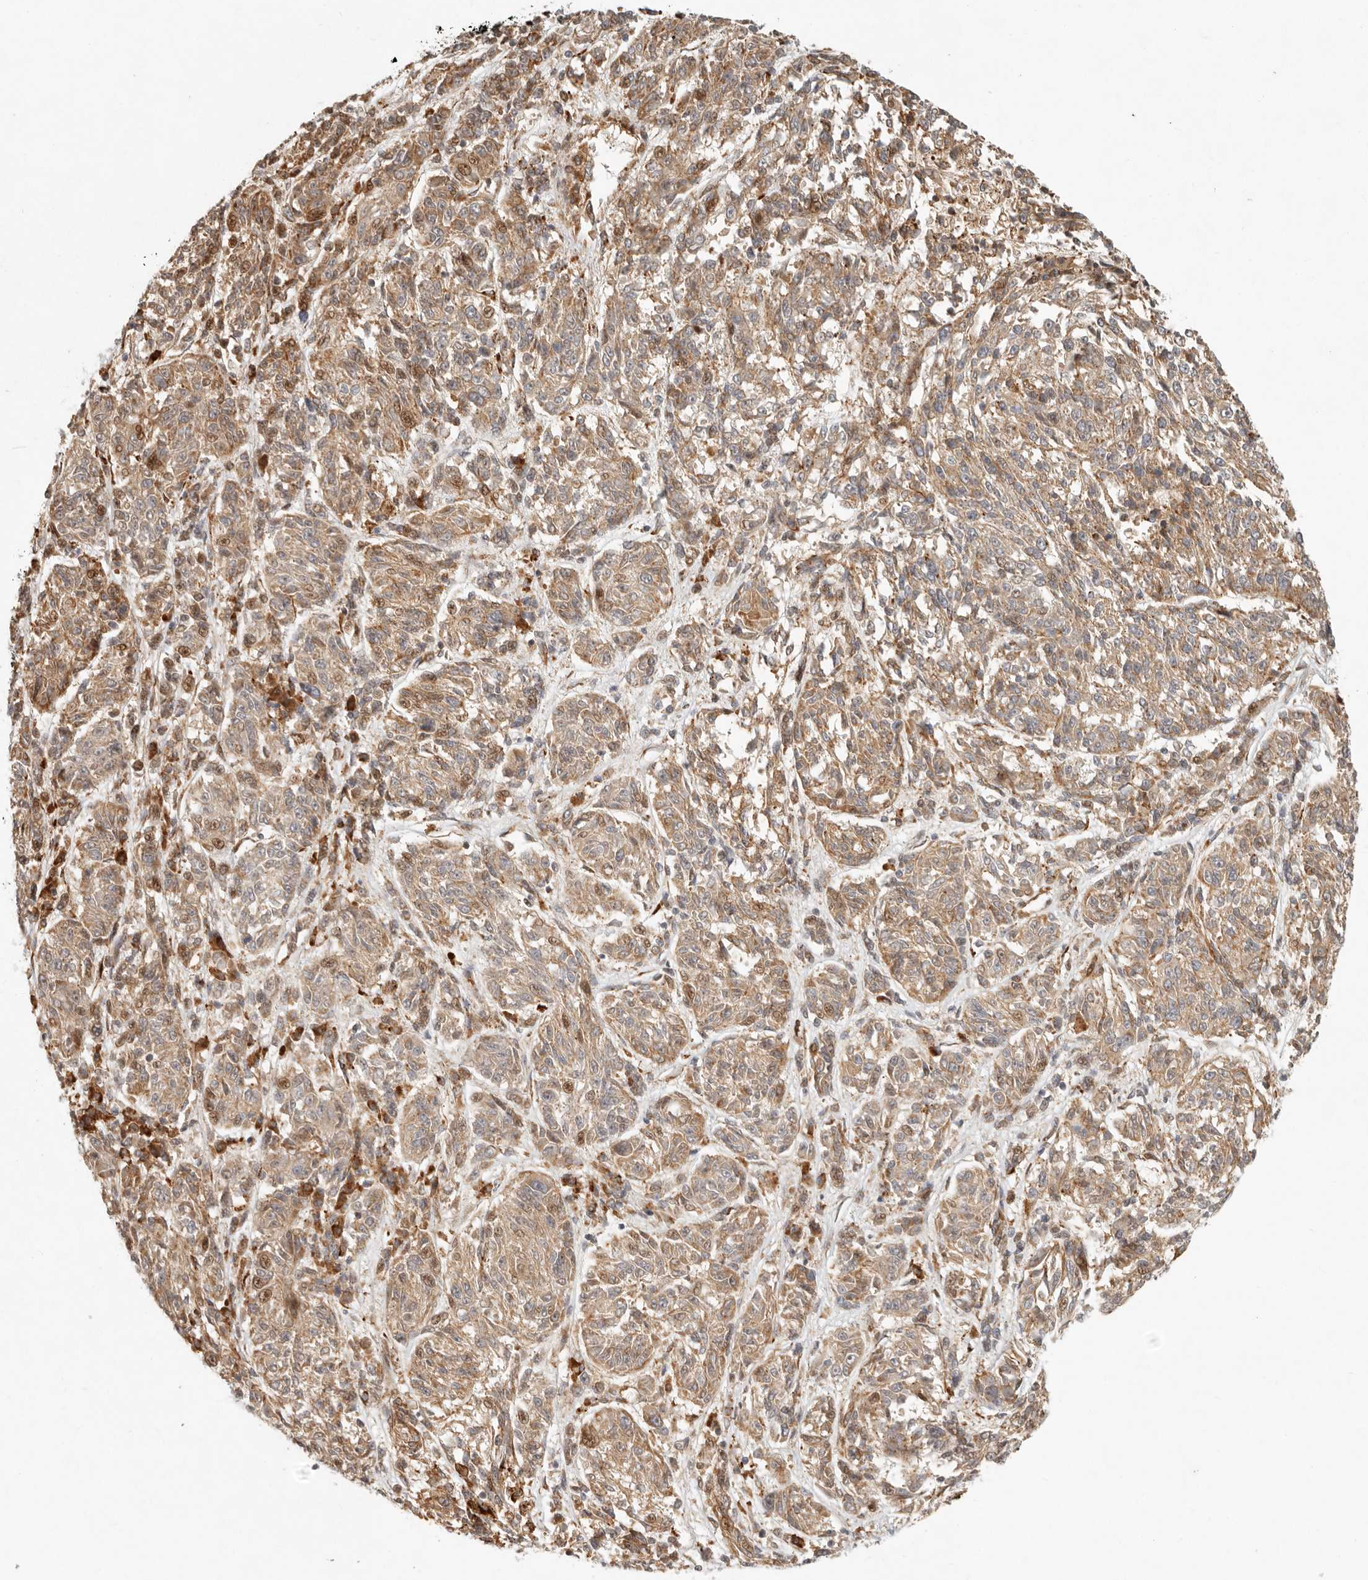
{"staining": {"intensity": "moderate", "quantity": ">75%", "location": "cytoplasmic/membranous"}, "tissue": "melanoma", "cell_type": "Tumor cells", "image_type": "cancer", "snomed": [{"axis": "morphology", "description": "Malignant melanoma, NOS"}, {"axis": "topography", "description": "Skin"}], "caption": "A brown stain shows moderate cytoplasmic/membranous positivity of a protein in human malignant melanoma tumor cells. The protein is stained brown, and the nuclei are stained in blue (DAB (3,3'-diaminobenzidine) IHC with brightfield microscopy, high magnification).", "gene": "KLHL38", "patient": {"sex": "male", "age": 53}}